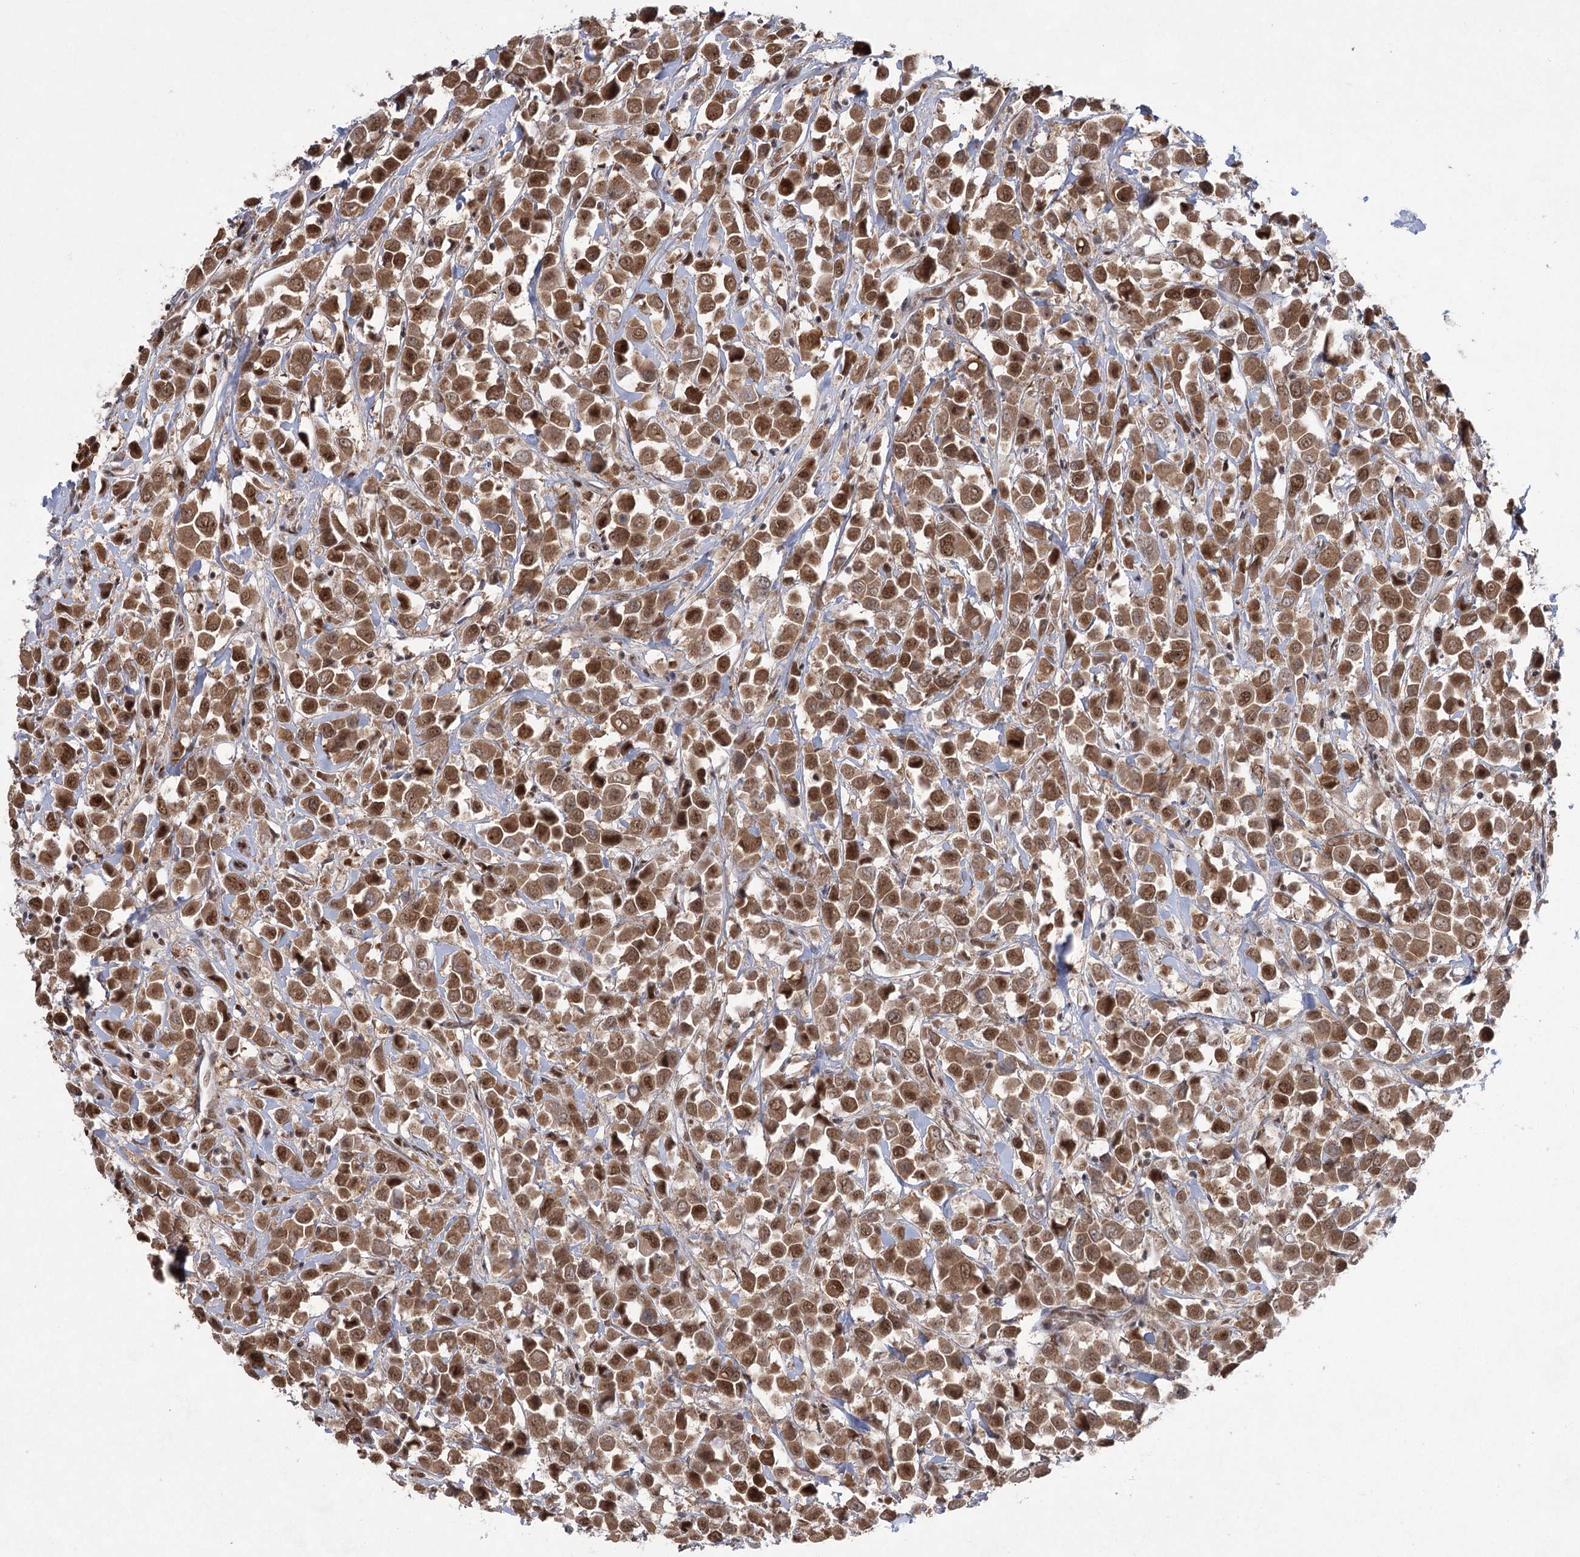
{"staining": {"intensity": "moderate", "quantity": ">75%", "location": "cytoplasmic/membranous,nuclear"}, "tissue": "breast cancer", "cell_type": "Tumor cells", "image_type": "cancer", "snomed": [{"axis": "morphology", "description": "Duct carcinoma"}, {"axis": "topography", "description": "Breast"}], "caption": "Protein expression analysis of invasive ductal carcinoma (breast) exhibits moderate cytoplasmic/membranous and nuclear positivity in about >75% of tumor cells.", "gene": "ZCCHC8", "patient": {"sex": "female", "age": 61}}